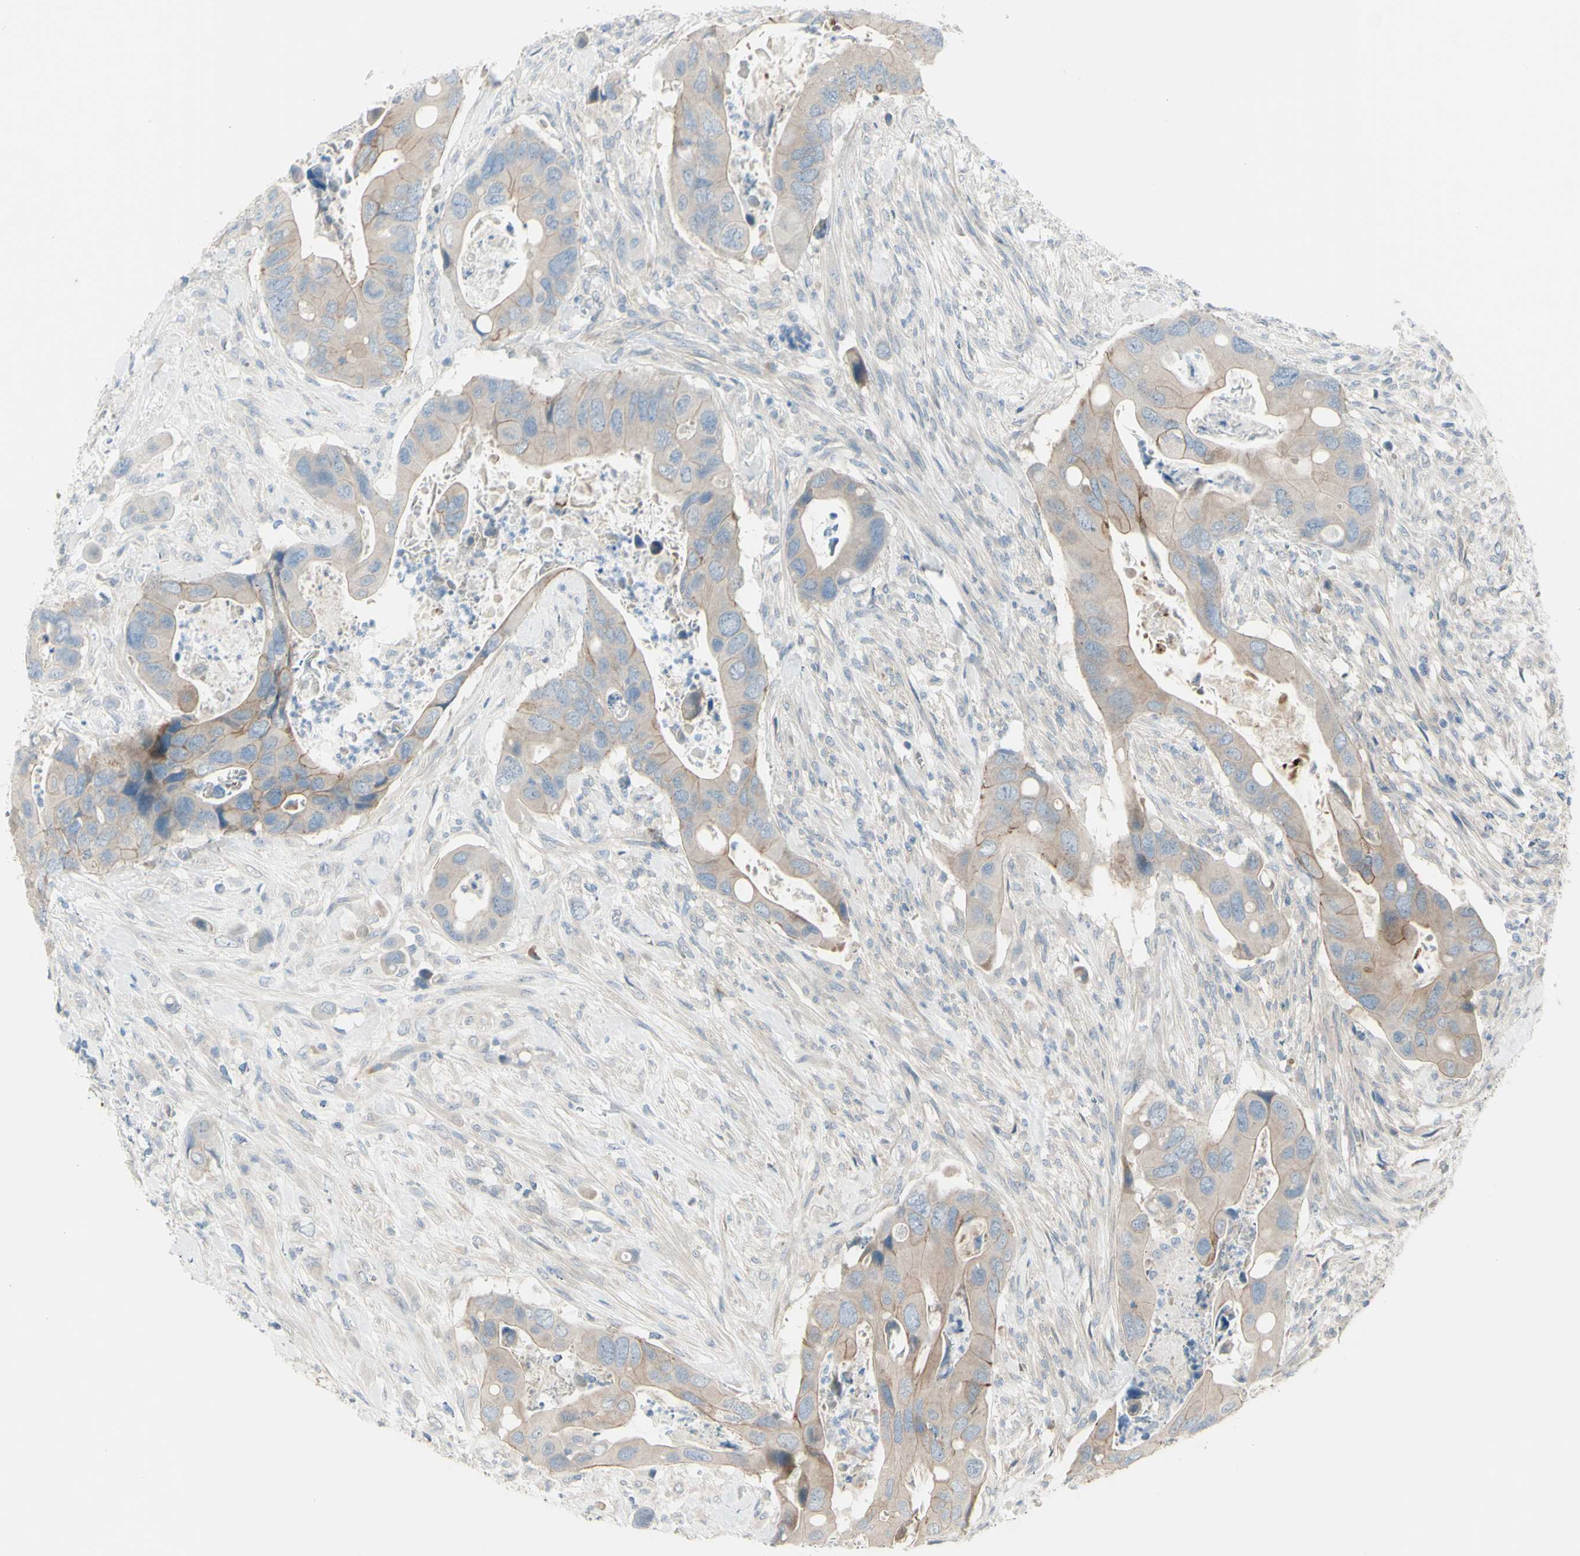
{"staining": {"intensity": "weak", "quantity": ">75%", "location": "cytoplasmic/membranous"}, "tissue": "colorectal cancer", "cell_type": "Tumor cells", "image_type": "cancer", "snomed": [{"axis": "morphology", "description": "Adenocarcinoma, NOS"}, {"axis": "topography", "description": "Rectum"}], "caption": "This histopathology image exhibits immunohistochemistry (IHC) staining of colorectal adenocarcinoma, with low weak cytoplasmic/membranous expression in about >75% of tumor cells.", "gene": "LRRK1", "patient": {"sex": "female", "age": 57}}